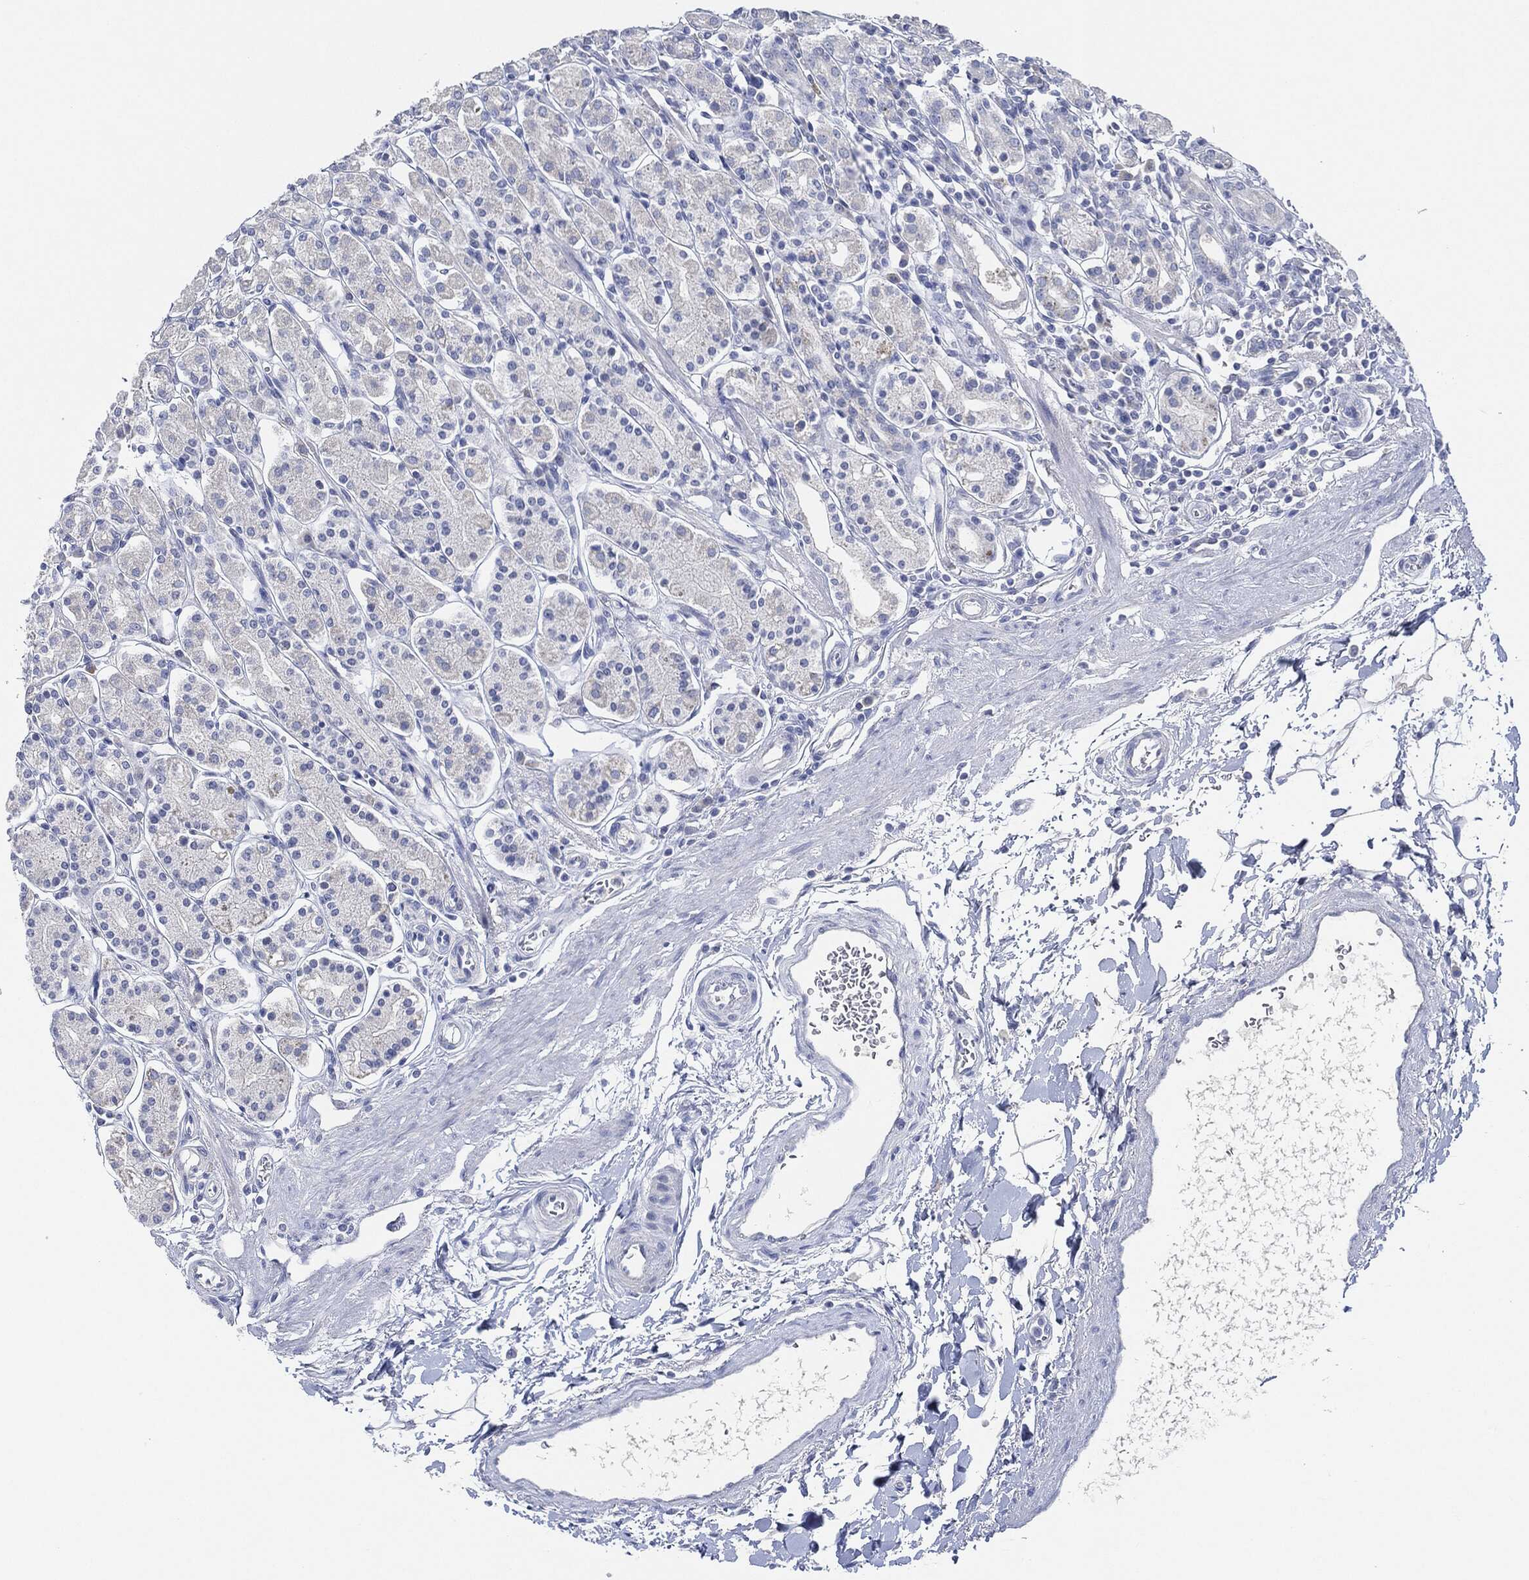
{"staining": {"intensity": "negative", "quantity": "none", "location": "none"}, "tissue": "stomach", "cell_type": "Glandular cells", "image_type": "normal", "snomed": [{"axis": "morphology", "description": "Normal tissue, NOS"}, {"axis": "topography", "description": "Stomach, upper"}, {"axis": "topography", "description": "Stomach"}], "caption": "Immunohistochemical staining of benign stomach shows no significant positivity in glandular cells. Brightfield microscopy of immunohistochemistry stained with DAB (brown) and hematoxylin (blue), captured at high magnification.", "gene": "AFP", "patient": {"sex": "male", "age": 62}}